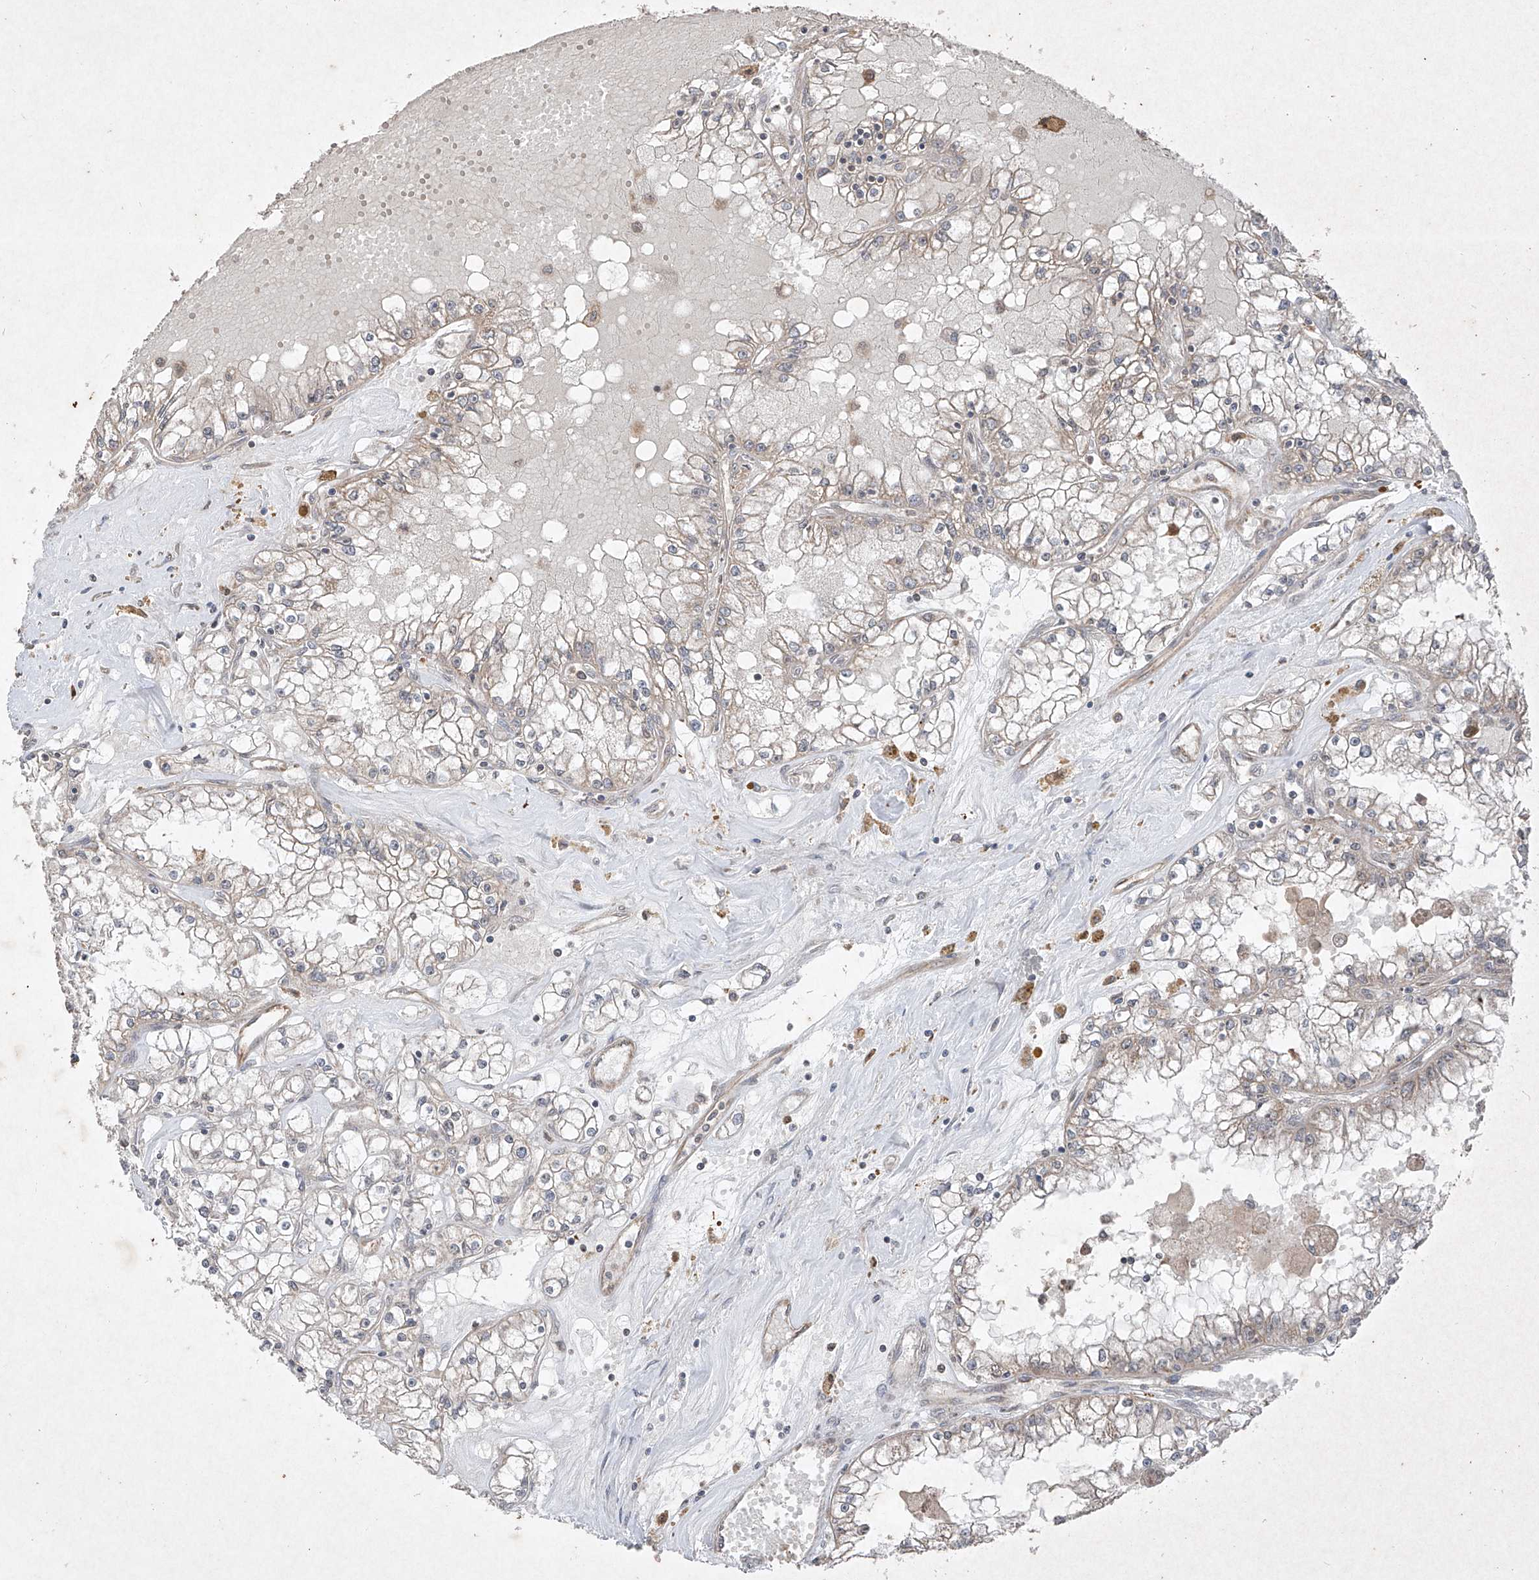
{"staining": {"intensity": "weak", "quantity": "25%-75%", "location": "cytoplasmic/membranous"}, "tissue": "renal cancer", "cell_type": "Tumor cells", "image_type": "cancer", "snomed": [{"axis": "morphology", "description": "Adenocarcinoma, NOS"}, {"axis": "topography", "description": "Kidney"}], "caption": "Protein expression analysis of human renal cancer reveals weak cytoplasmic/membranous staining in about 25%-75% of tumor cells.", "gene": "ABCD3", "patient": {"sex": "male", "age": 56}}